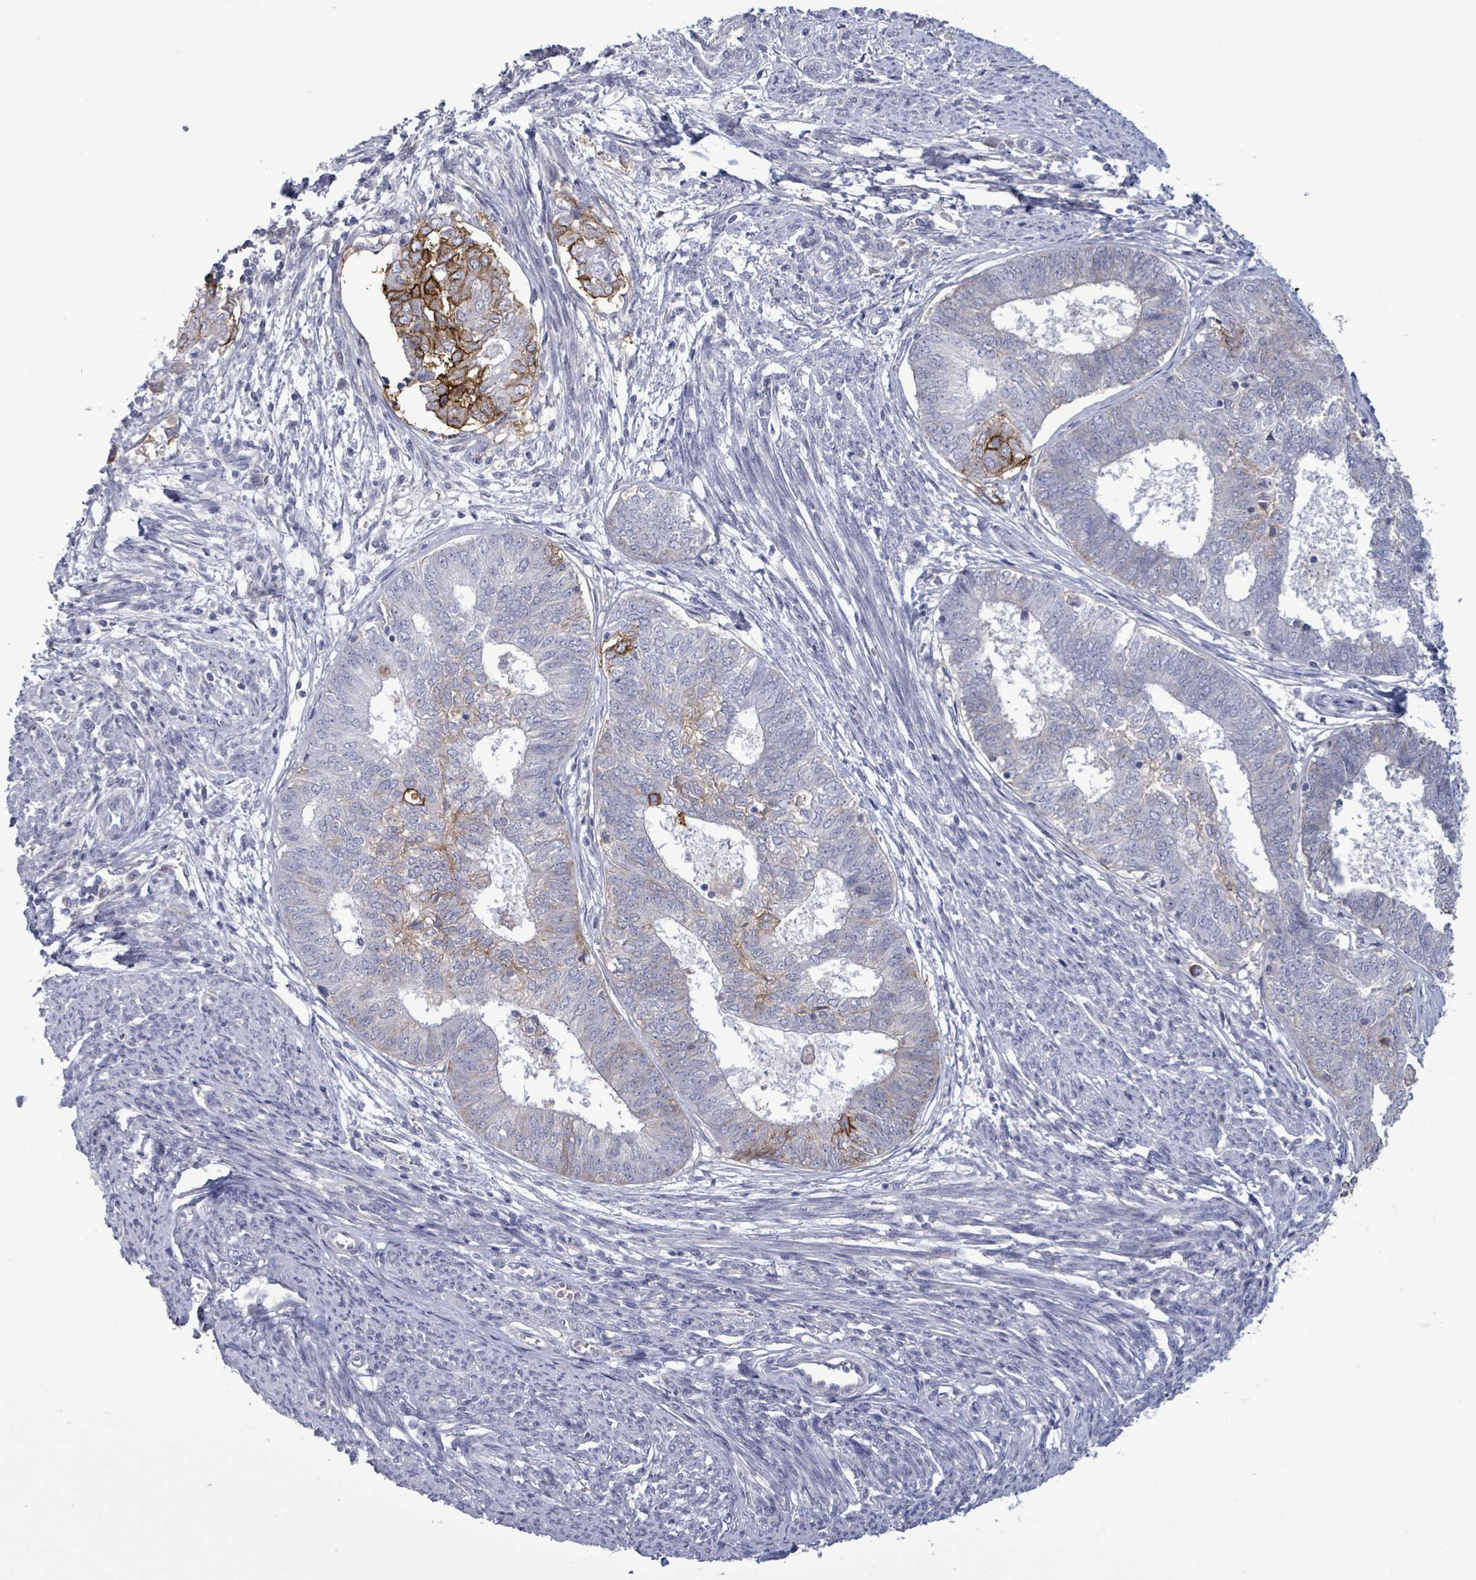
{"staining": {"intensity": "strong", "quantity": "<25%", "location": "cytoplasmic/membranous"}, "tissue": "endometrial cancer", "cell_type": "Tumor cells", "image_type": "cancer", "snomed": [{"axis": "morphology", "description": "Adenocarcinoma, NOS"}, {"axis": "topography", "description": "Endometrium"}], "caption": "Endometrial cancer was stained to show a protein in brown. There is medium levels of strong cytoplasmic/membranous expression in about <25% of tumor cells.", "gene": "BSG", "patient": {"sex": "female", "age": 62}}